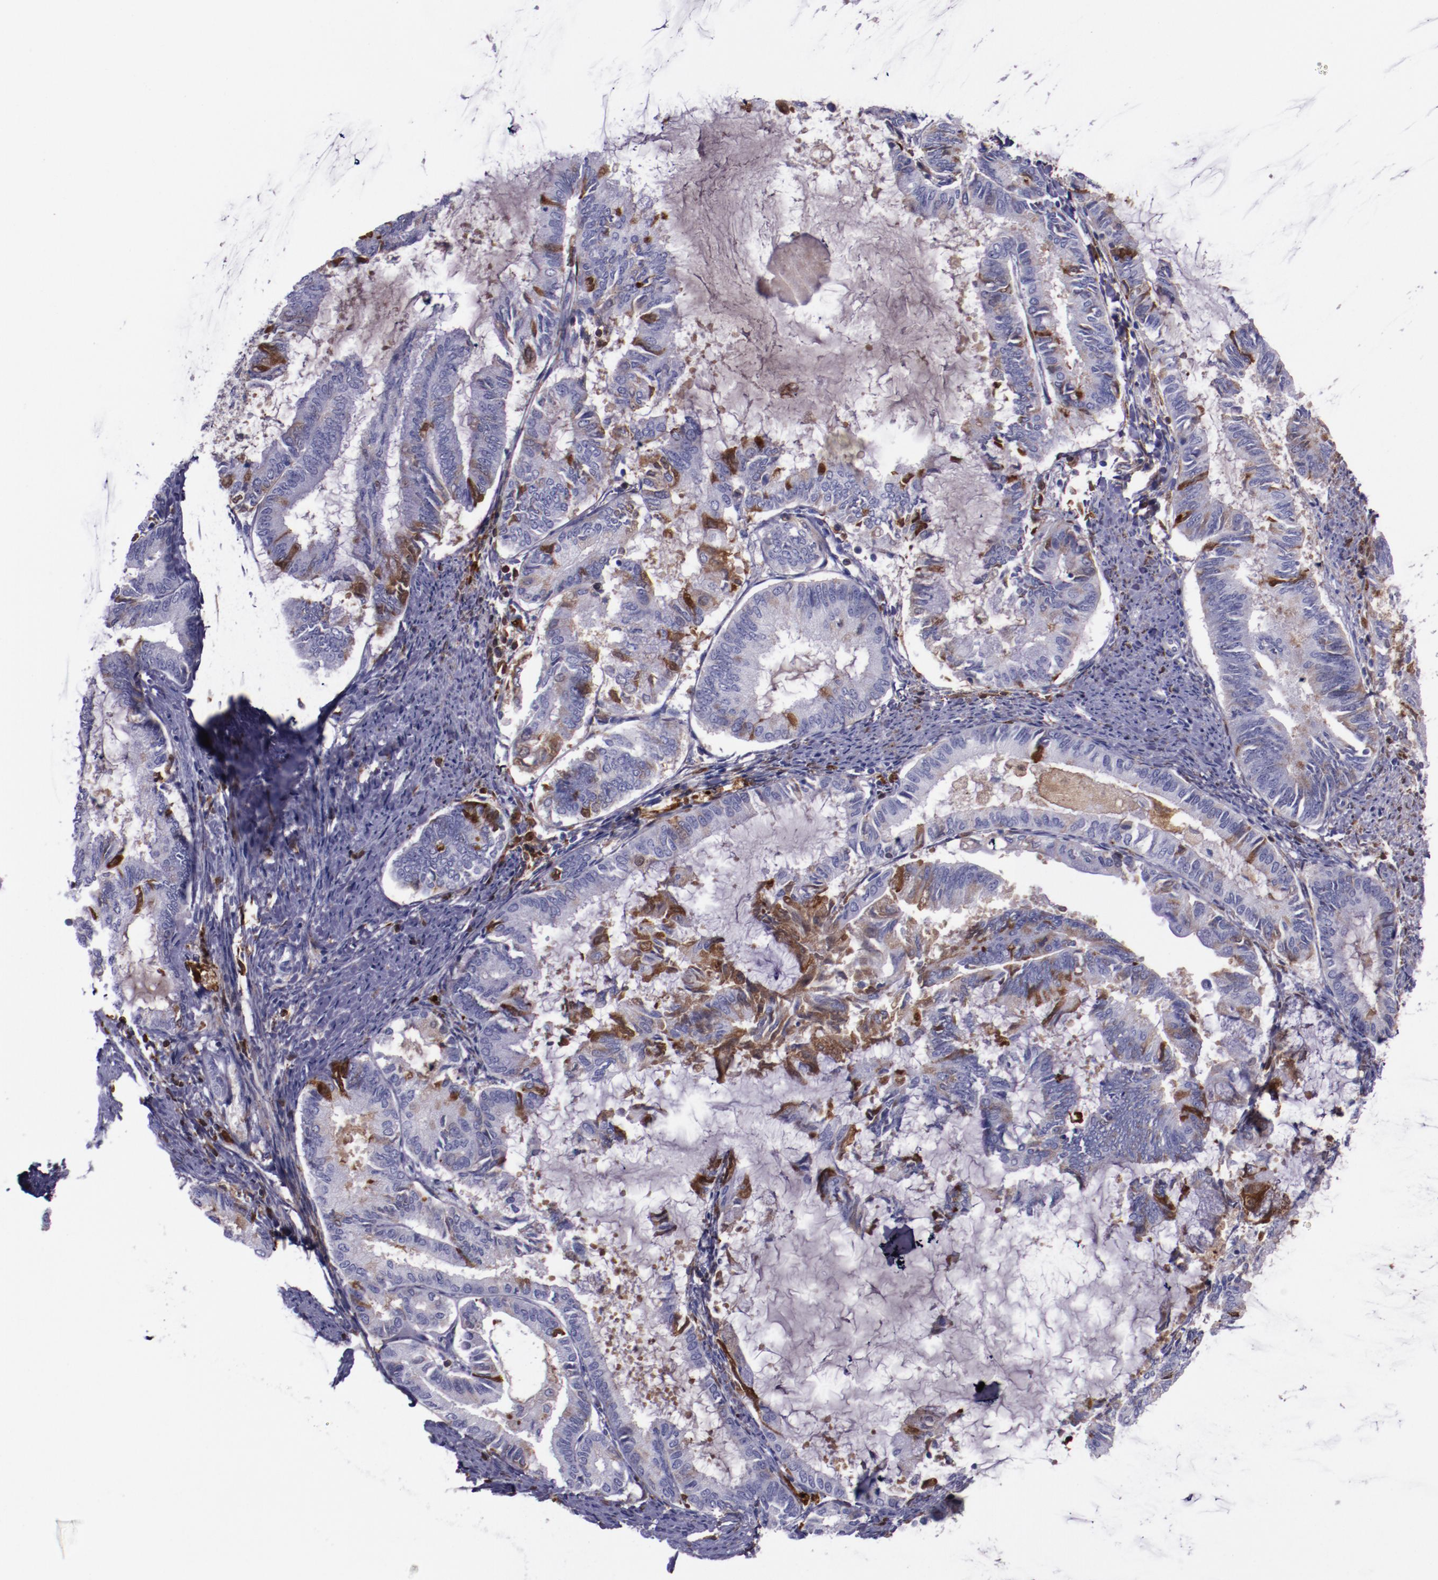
{"staining": {"intensity": "moderate", "quantity": "<25%", "location": "cytoplasmic/membranous"}, "tissue": "endometrial cancer", "cell_type": "Tumor cells", "image_type": "cancer", "snomed": [{"axis": "morphology", "description": "Adenocarcinoma, NOS"}, {"axis": "topography", "description": "Endometrium"}], "caption": "Immunohistochemical staining of human endometrial adenocarcinoma shows low levels of moderate cytoplasmic/membranous protein staining in about <25% of tumor cells. (DAB (3,3'-diaminobenzidine) = brown stain, brightfield microscopy at high magnification).", "gene": "APOH", "patient": {"sex": "female", "age": 86}}